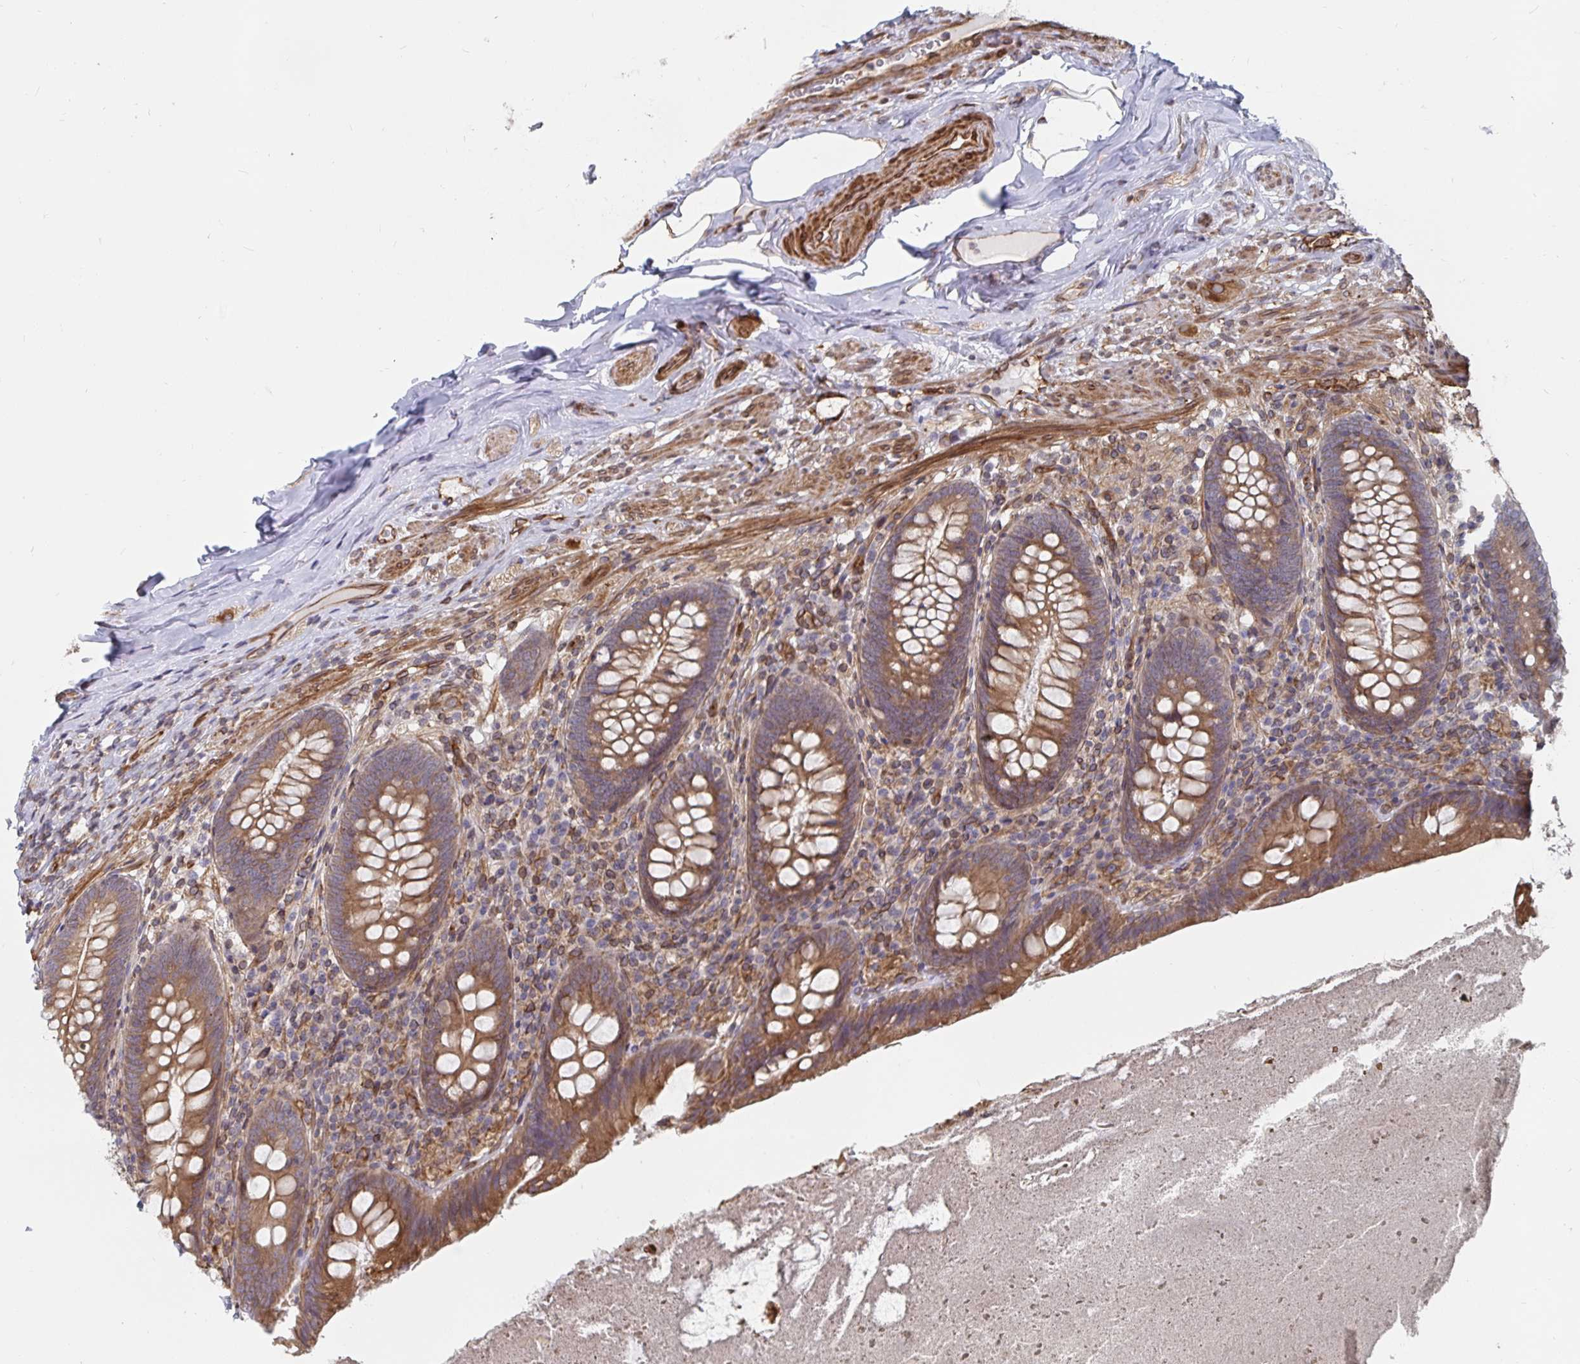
{"staining": {"intensity": "moderate", "quantity": ">75%", "location": "cytoplasmic/membranous"}, "tissue": "appendix", "cell_type": "Glandular cells", "image_type": "normal", "snomed": [{"axis": "morphology", "description": "Normal tissue, NOS"}, {"axis": "topography", "description": "Appendix"}], "caption": "A brown stain highlights moderate cytoplasmic/membranous positivity of a protein in glandular cells of normal human appendix.", "gene": "BCAP29", "patient": {"sex": "male", "age": 47}}